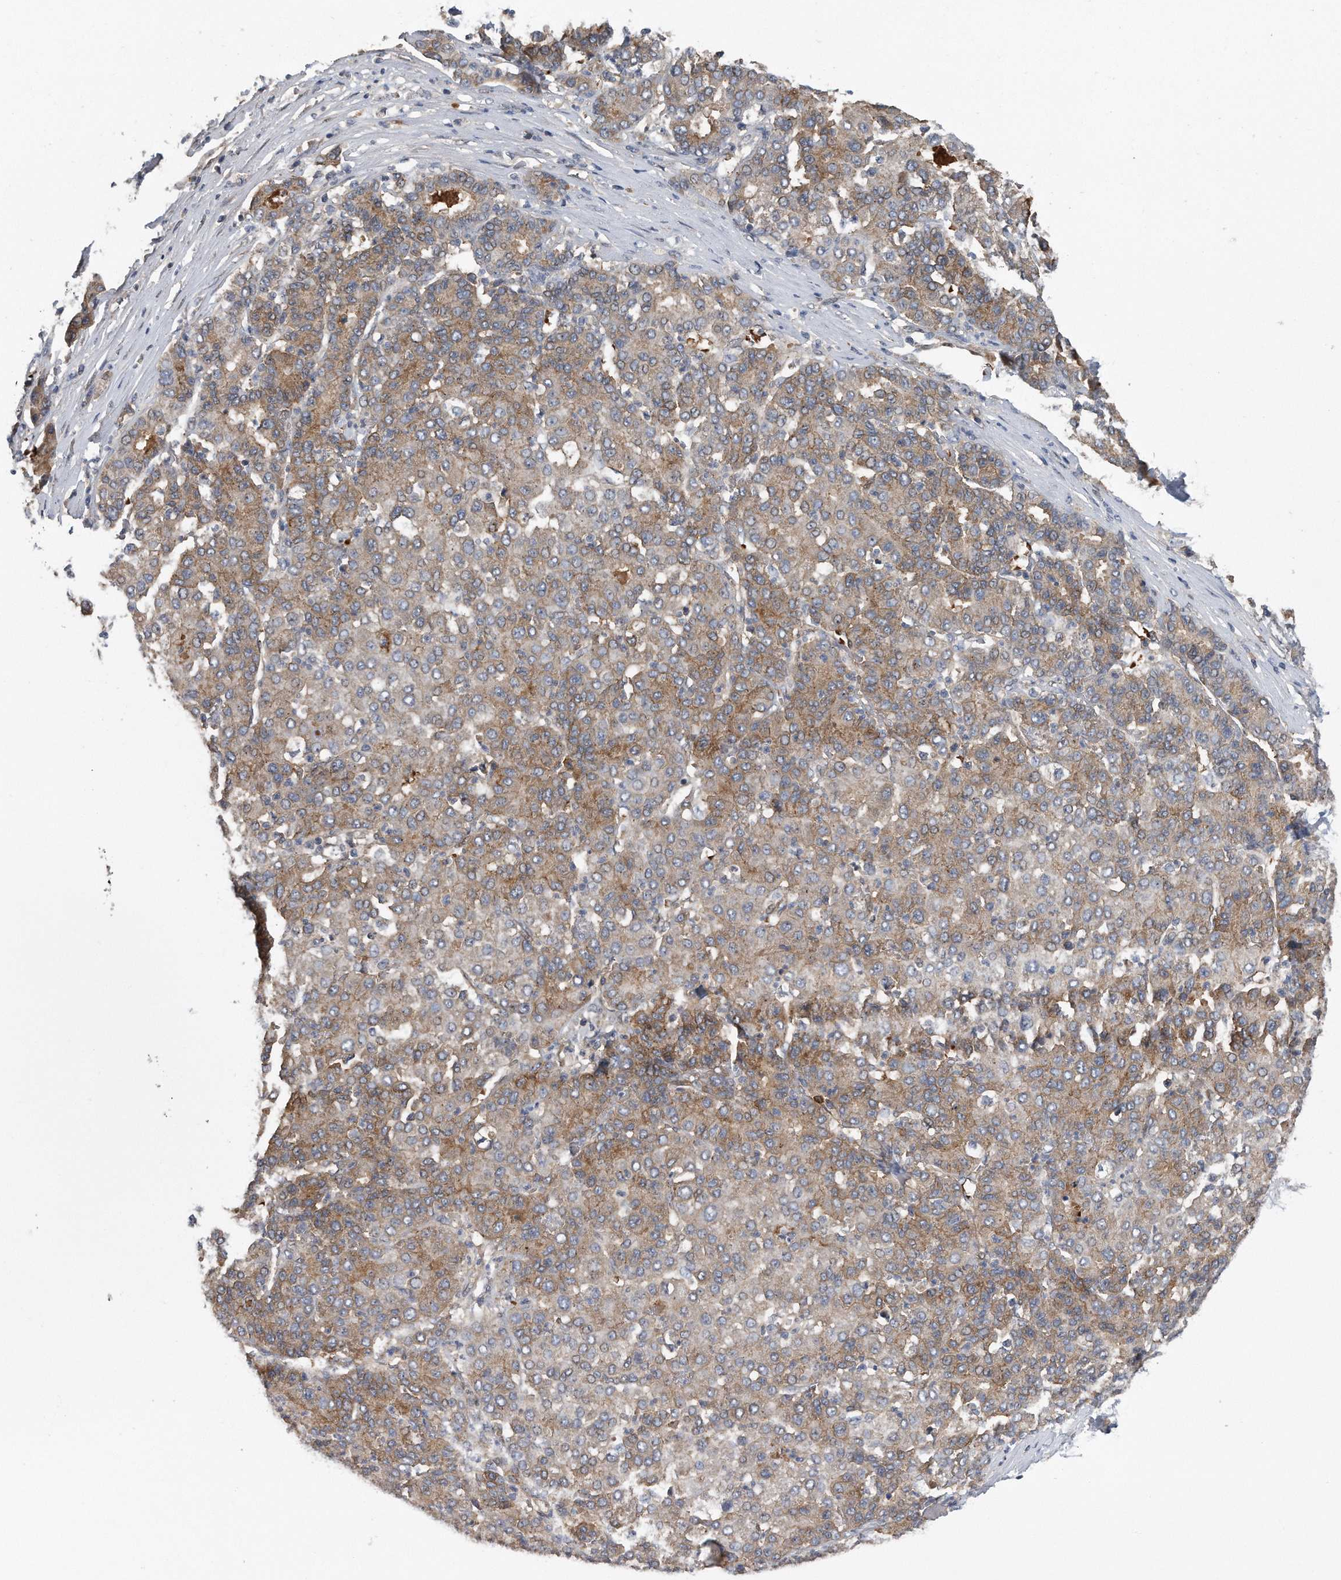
{"staining": {"intensity": "moderate", "quantity": ">75%", "location": "cytoplasmic/membranous"}, "tissue": "liver cancer", "cell_type": "Tumor cells", "image_type": "cancer", "snomed": [{"axis": "morphology", "description": "Carcinoma, Hepatocellular, NOS"}, {"axis": "topography", "description": "Liver"}], "caption": "Immunohistochemical staining of liver cancer reveals medium levels of moderate cytoplasmic/membranous protein positivity in approximately >75% of tumor cells.", "gene": "ZNF79", "patient": {"sex": "male", "age": 65}}